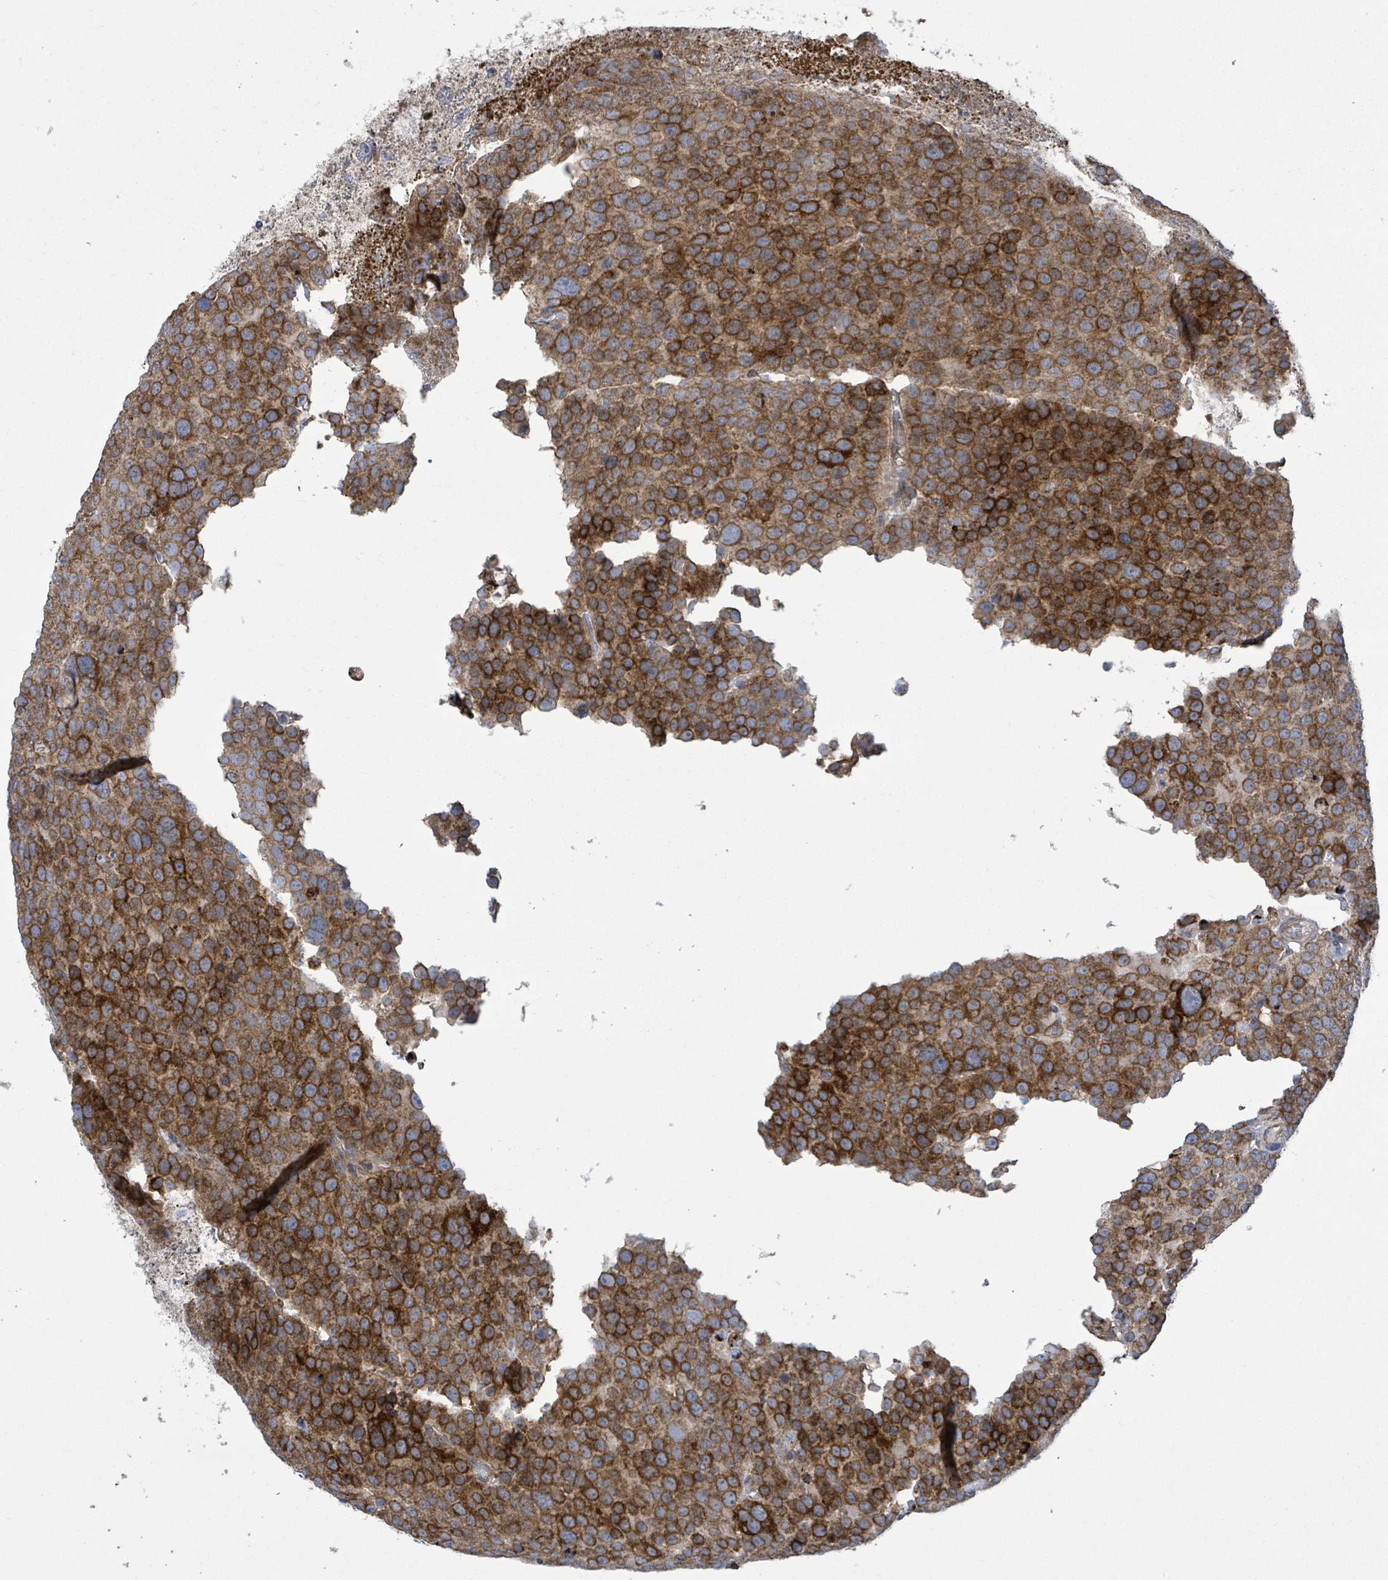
{"staining": {"intensity": "strong", "quantity": ">75%", "location": "cytoplasmic/membranous"}, "tissue": "testis cancer", "cell_type": "Tumor cells", "image_type": "cancer", "snomed": [{"axis": "morphology", "description": "Seminoma, NOS"}, {"axis": "topography", "description": "Testis"}], "caption": "Tumor cells reveal high levels of strong cytoplasmic/membranous positivity in about >75% of cells in testis seminoma.", "gene": "NOMO1", "patient": {"sex": "male", "age": 71}}